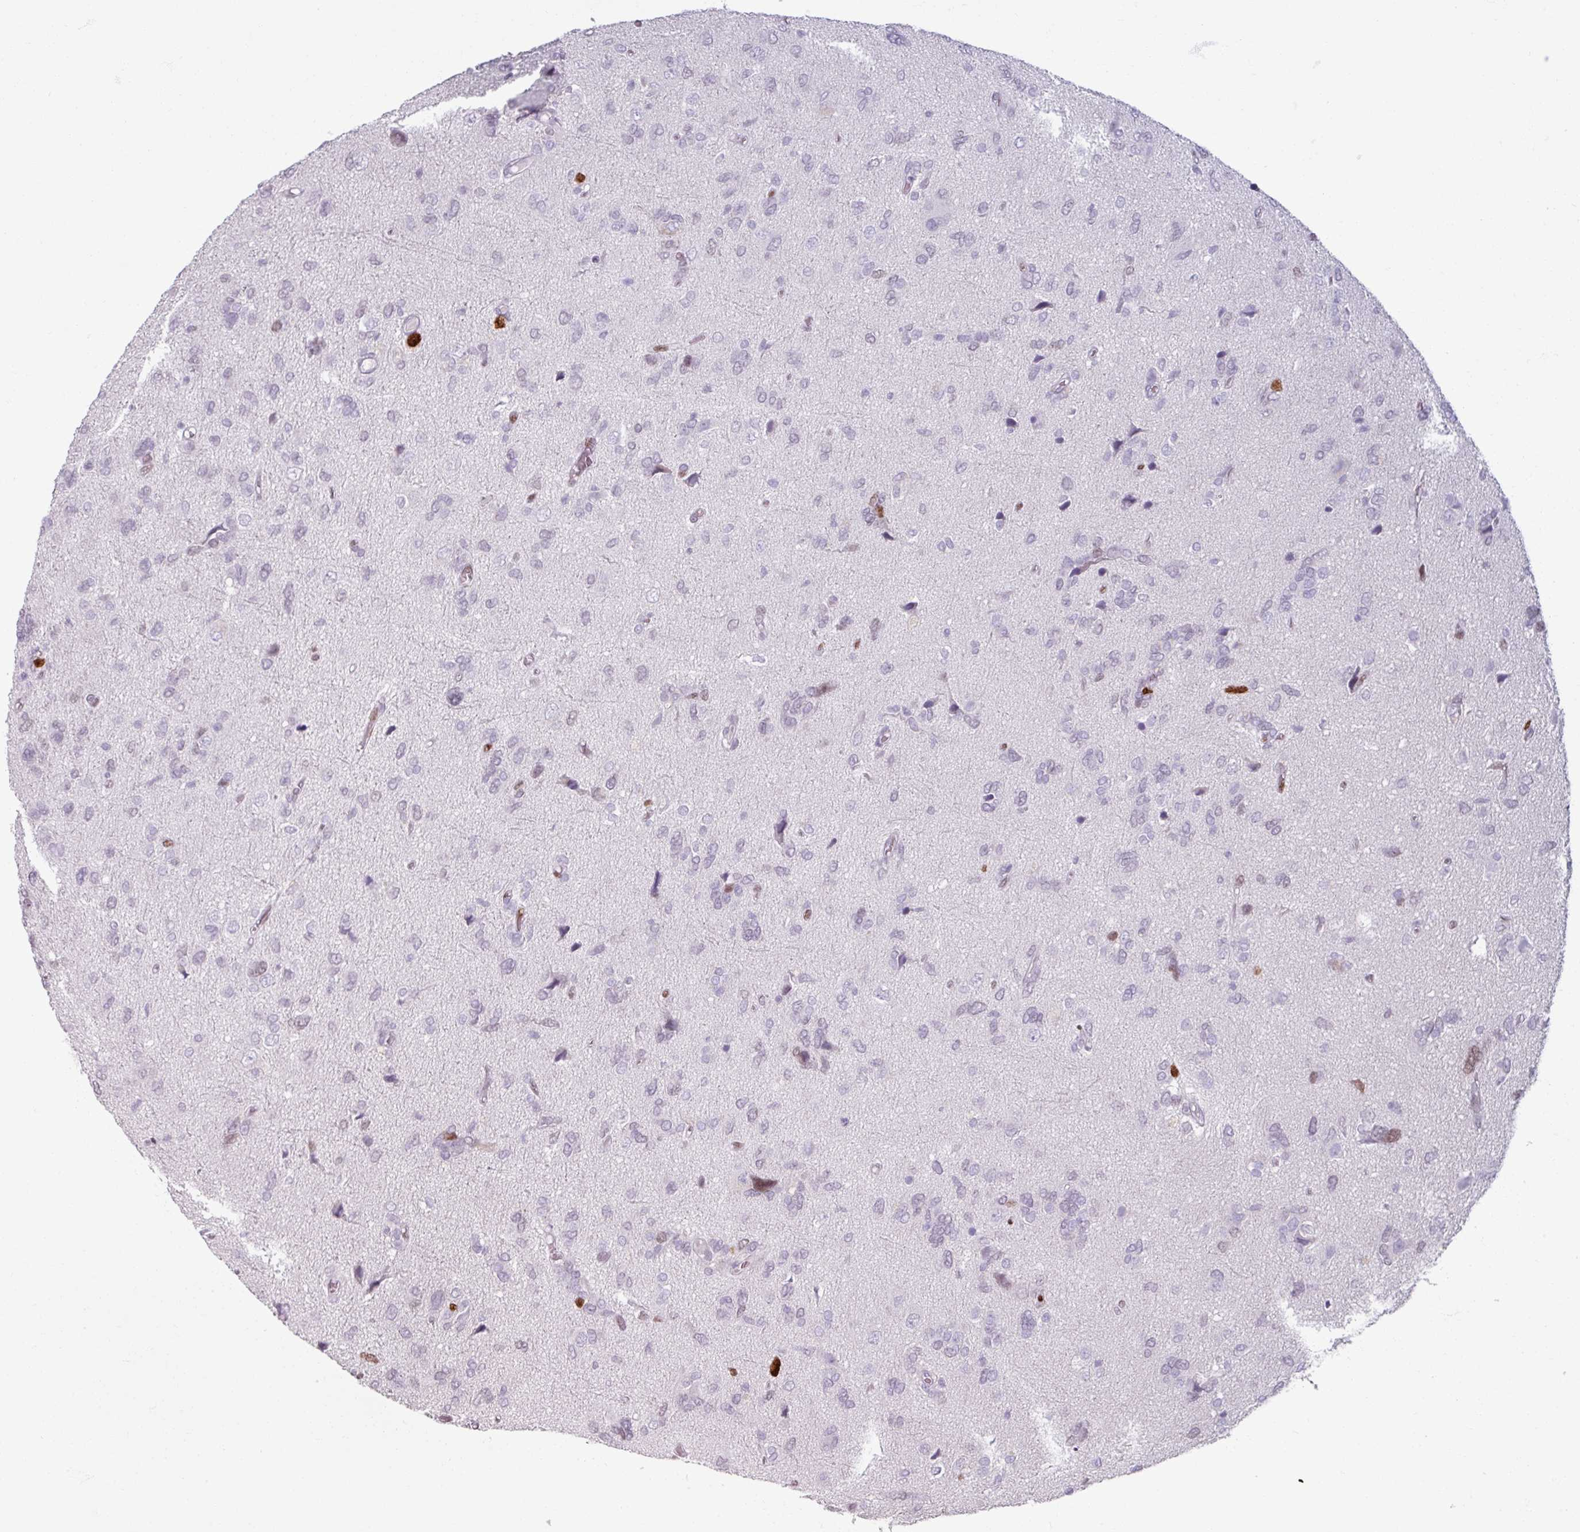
{"staining": {"intensity": "strong", "quantity": "<25%", "location": "nuclear"}, "tissue": "glioma", "cell_type": "Tumor cells", "image_type": "cancer", "snomed": [{"axis": "morphology", "description": "Glioma, malignant, High grade"}, {"axis": "topography", "description": "Brain"}], "caption": "The micrograph shows staining of malignant high-grade glioma, revealing strong nuclear protein expression (brown color) within tumor cells.", "gene": "ATAD2", "patient": {"sex": "female", "age": 59}}